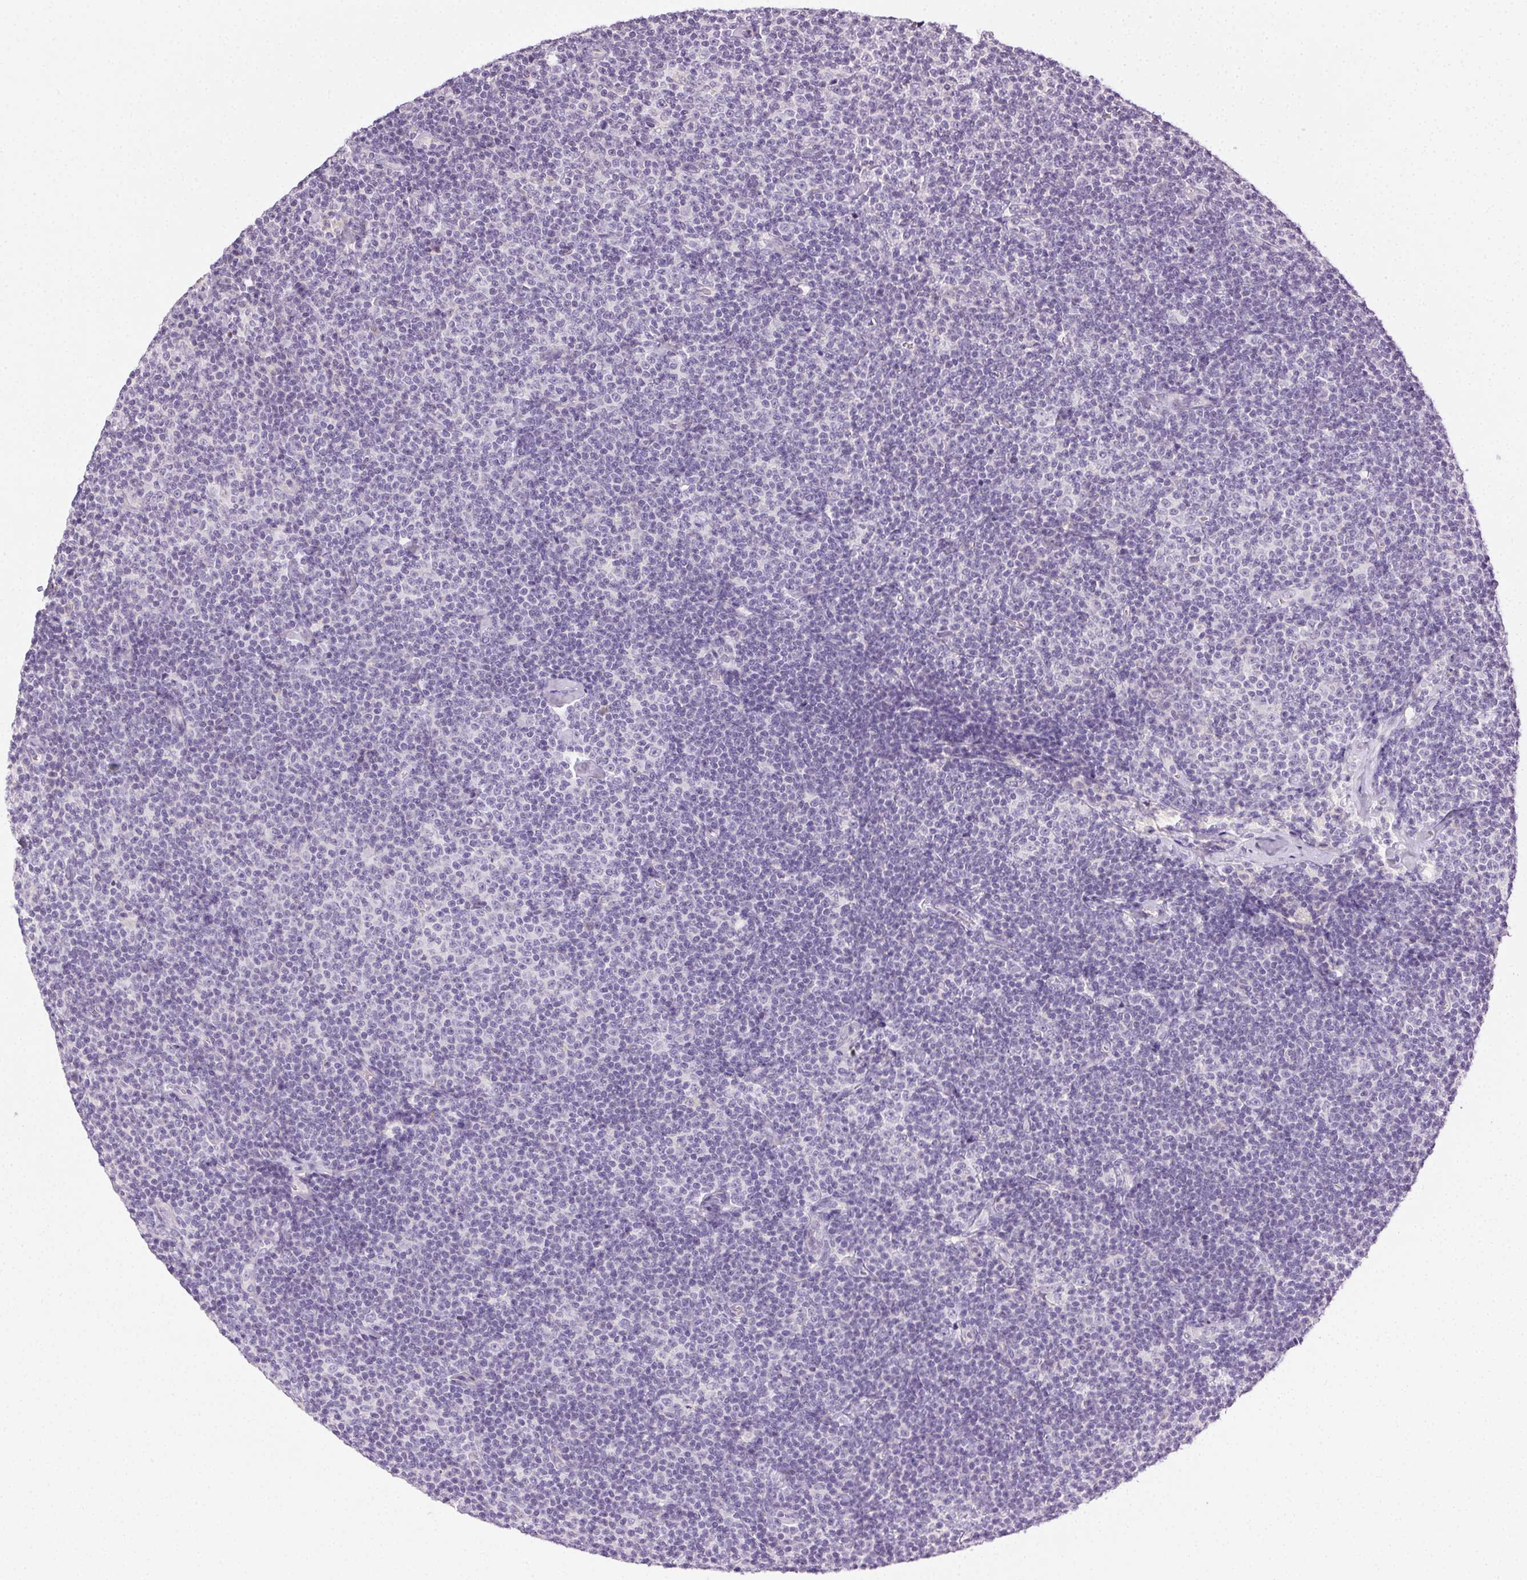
{"staining": {"intensity": "negative", "quantity": "none", "location": "none"}, "tissue": "lymphoma", "cell_type": "Tumor cells", "image_type": "cancer", "snomed": [{"axis": "morphology", "description": "Malignant lymphoma, non-Hodgkin's type, Low grade"}, {"axis": "topography", "description": "Lymph node"}], "caption": "High power microscopy histopathology image of an IHC photomicrograph of lymphoma, revealing no significant expression in tumor cells. Brightfield microscopy of immunohistochemistry (IHC) stained with DAB (3,3'-diaminobenzidine) (brown) and hematoxylin (blue), captured at high magnification.", "gene": "BPIFB2", "patient": {"sex": "male", "age": 81}}